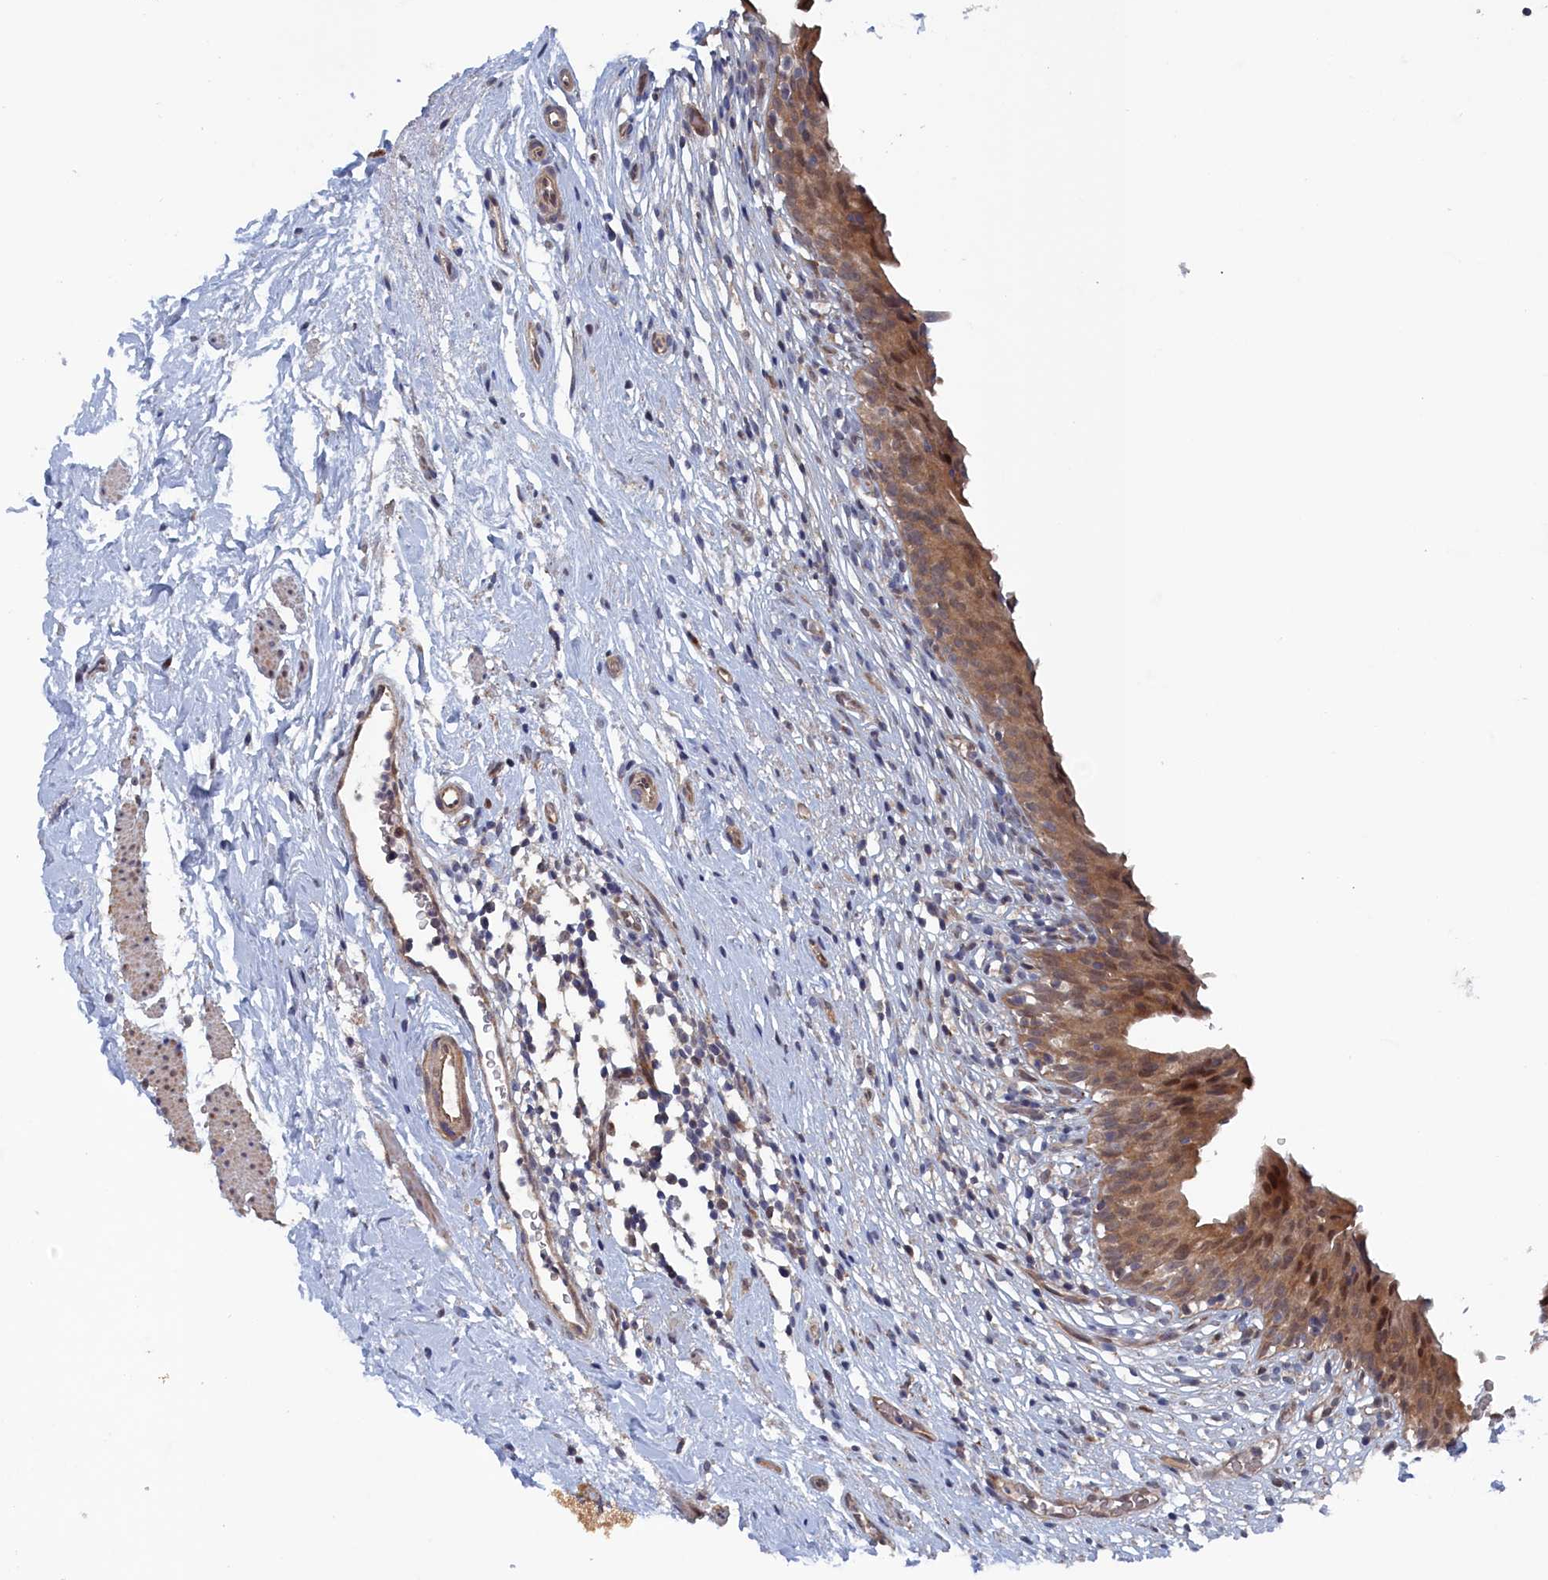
{"staining": {"intensity": "moderate", "quantity": ">75%", "location": "cytoplasmic/membranous,nuclear"}, "tissue": "urinary bladder", "cell_type": "Urothelial cells", "image_type": "normal", "snomed": [{"axis": "morphology", "description": "Normal tissue, NOS"}, {"axis": "morphology", "description": "Inflammation, NOS"}, {"axis": "topography", "description": "Urinary bladder"}], "caption": "Immunohistochemistry (DAB (3,3'-diaminobenzidine)) staining of benign urinary bladder demonstrates moderate cytoplasmic/membranous,nuclear protein expression in about >75% of urothelial cells. Using DAB (brown) and hematoxylin (blue) stains, captured at high magnification using brightfield microscopy.", "gene": "ELOVL6", "patient": {"sex": "male", "age": 63}}